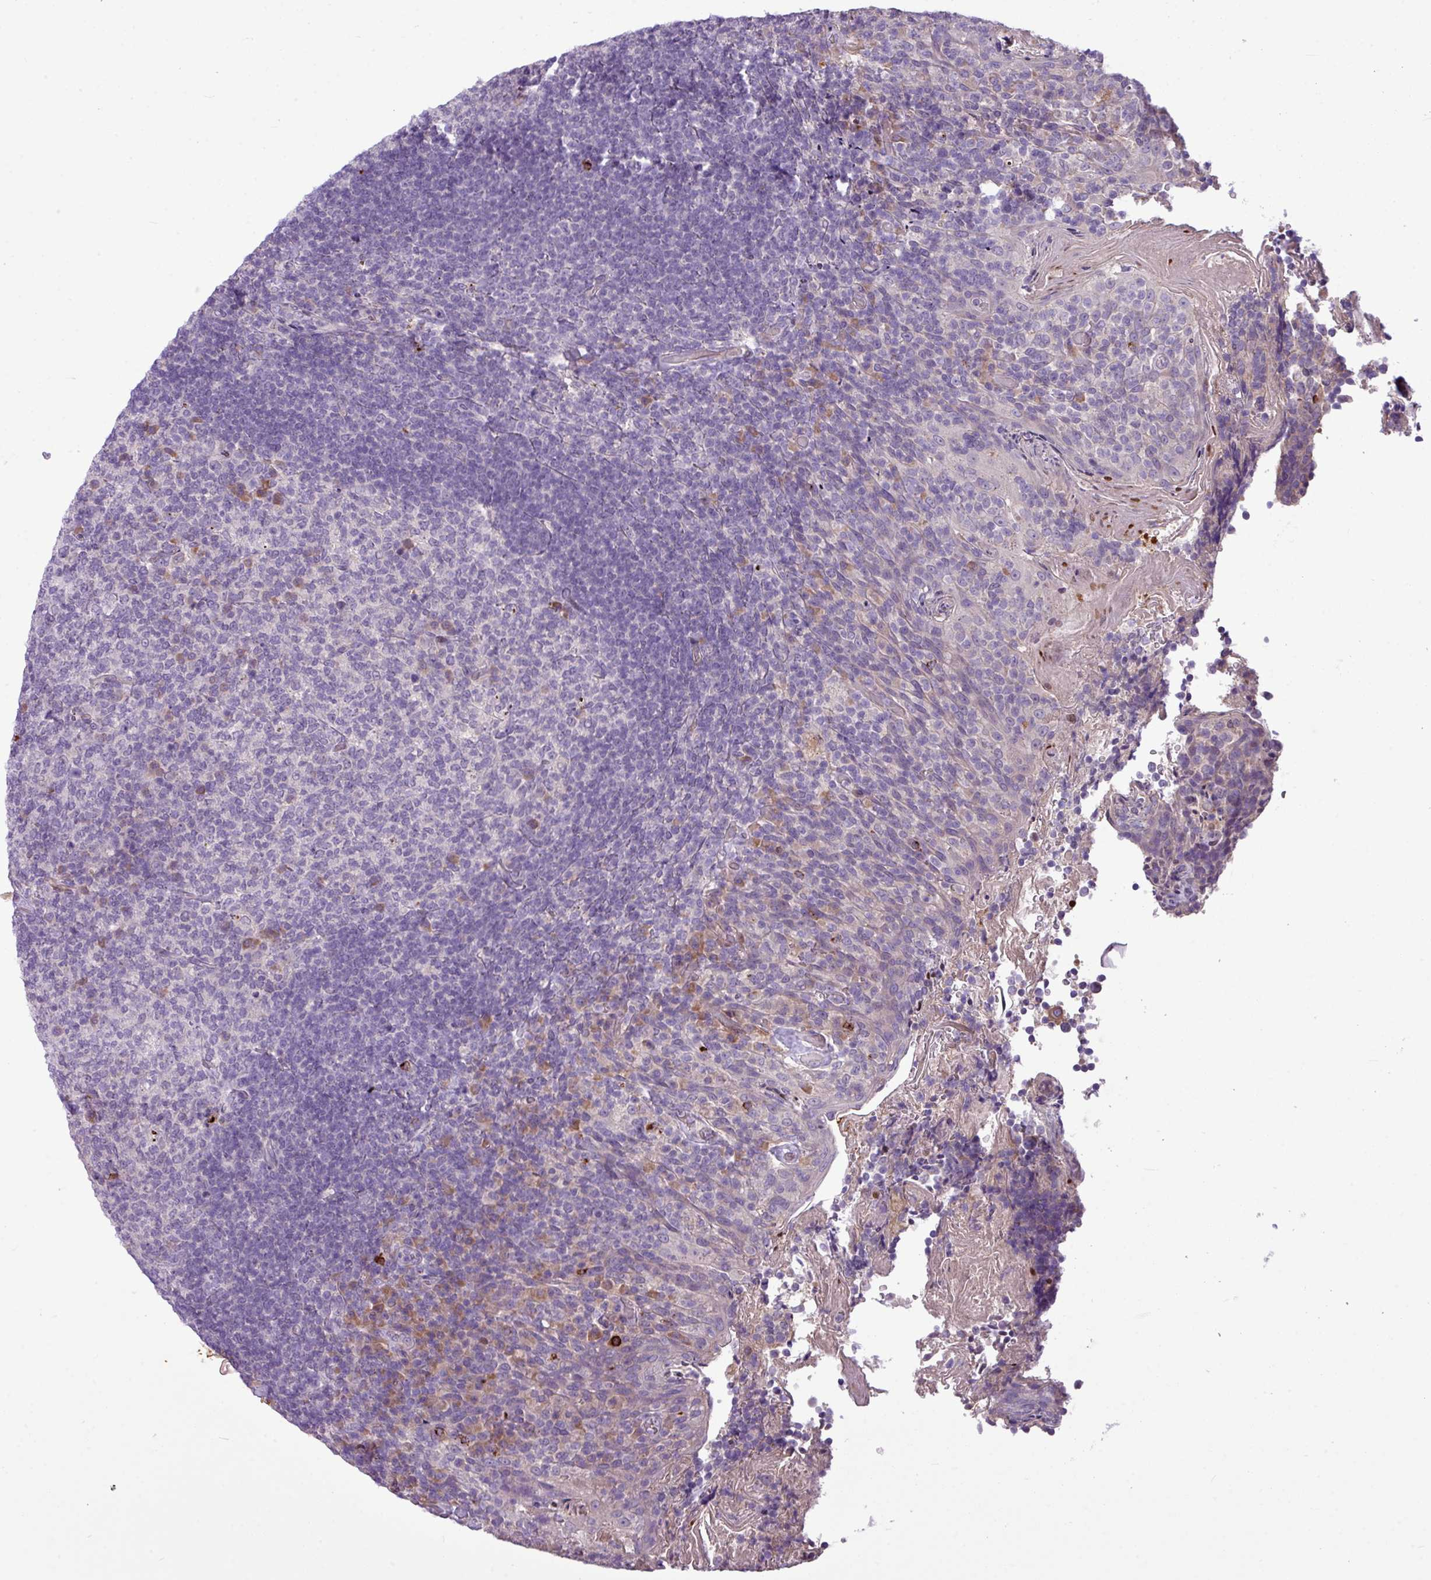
{"staining": {"intensity": "moderate", "quantity": "<25%", "location": "cytoplasmic/membranous"}, "tissue": "tonsil", "cell_type": "Germinal center cells", "image_type": "normal", "snomed": [{"axis": "morphology", "description": "Normal tissue, NOS"}, {"axis": "topography", "description": "Tonsil"}], "caption": "Tonsil stained with DAB immunohistochemistry reveals low levels of moderate cytoplasmic/membranous expression in approximately <25% of germinal center cells.", "gene": "IL17A", "patient": {"sex": "female", "age": 10}}